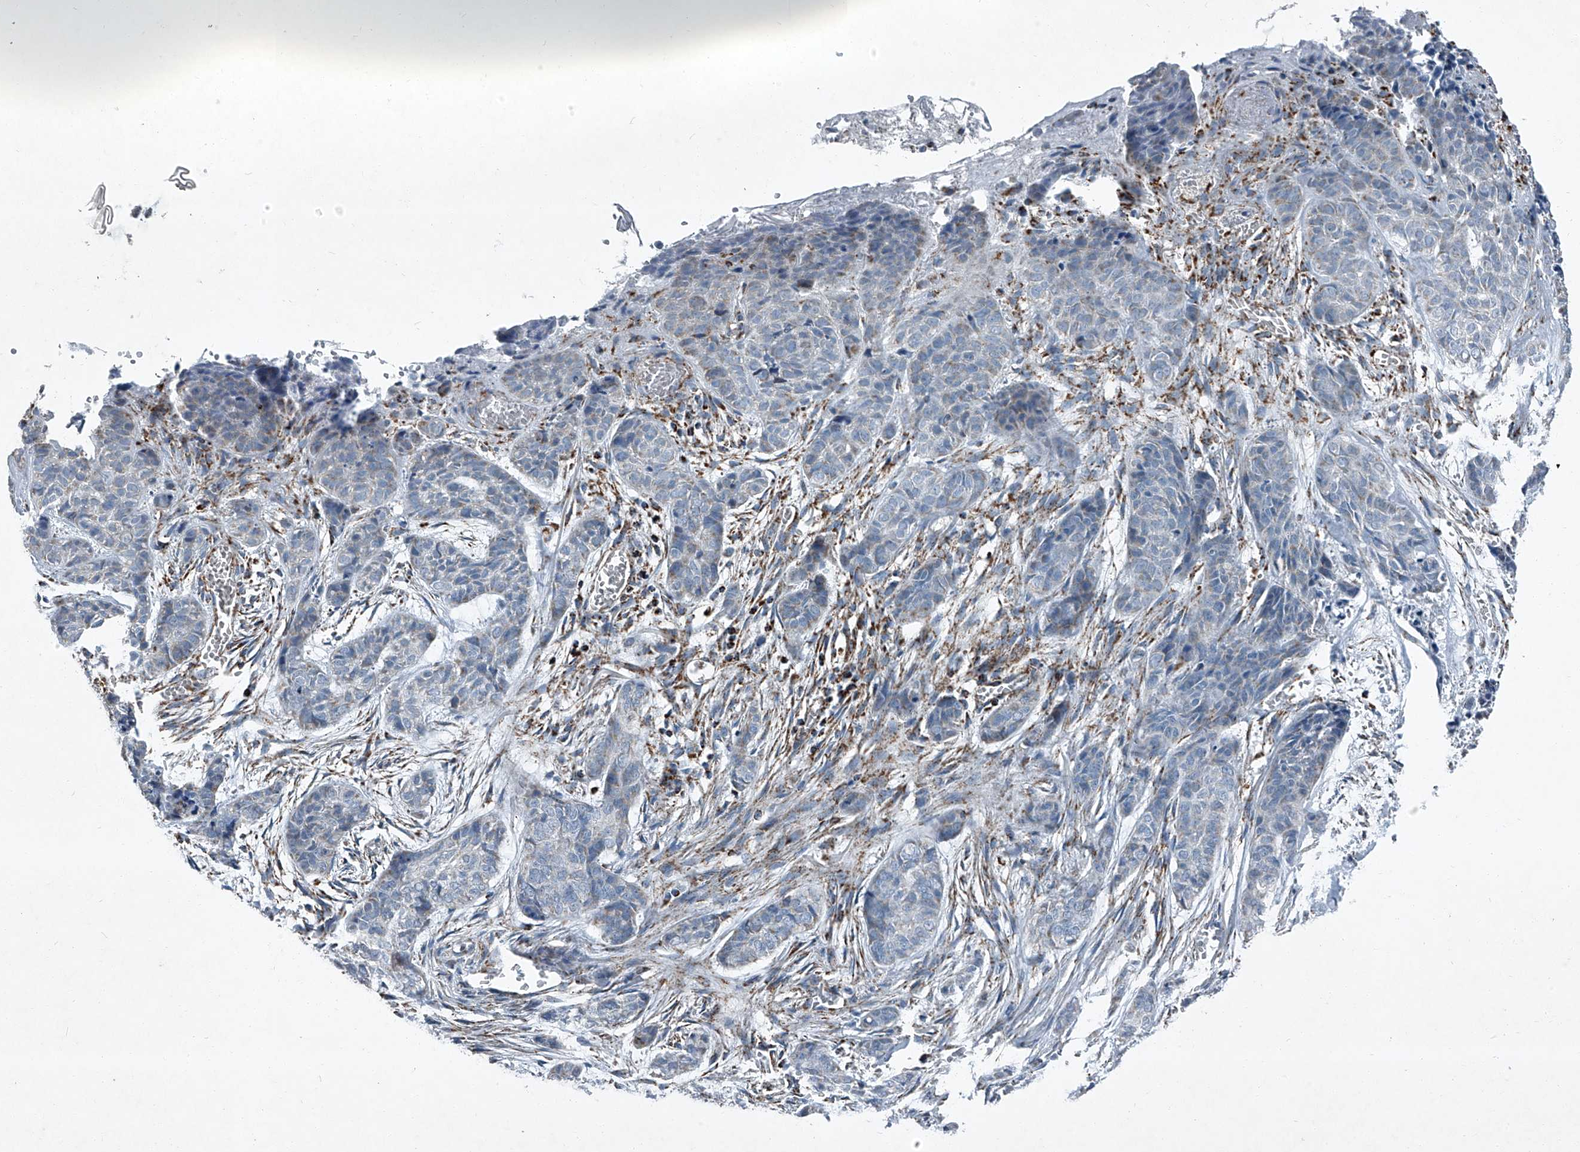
{"staining": {"intensity": "negative", "quantity": "none", "location": "none"}, "tissue": "skin cancer", "cell_type": "Tumor cells", "image_type": "cancer", "snomed": [{"axis": "morphology", "description": "Basal cell carcinoma"}, {"axis": "topography", "description": "Skin"}], "caption": "Tumor cells are negative for brown protein staining in basal cell carcinoma (skin).", "gene": "CHRNA7", "patient": {"sex": "female", "age": 64}}